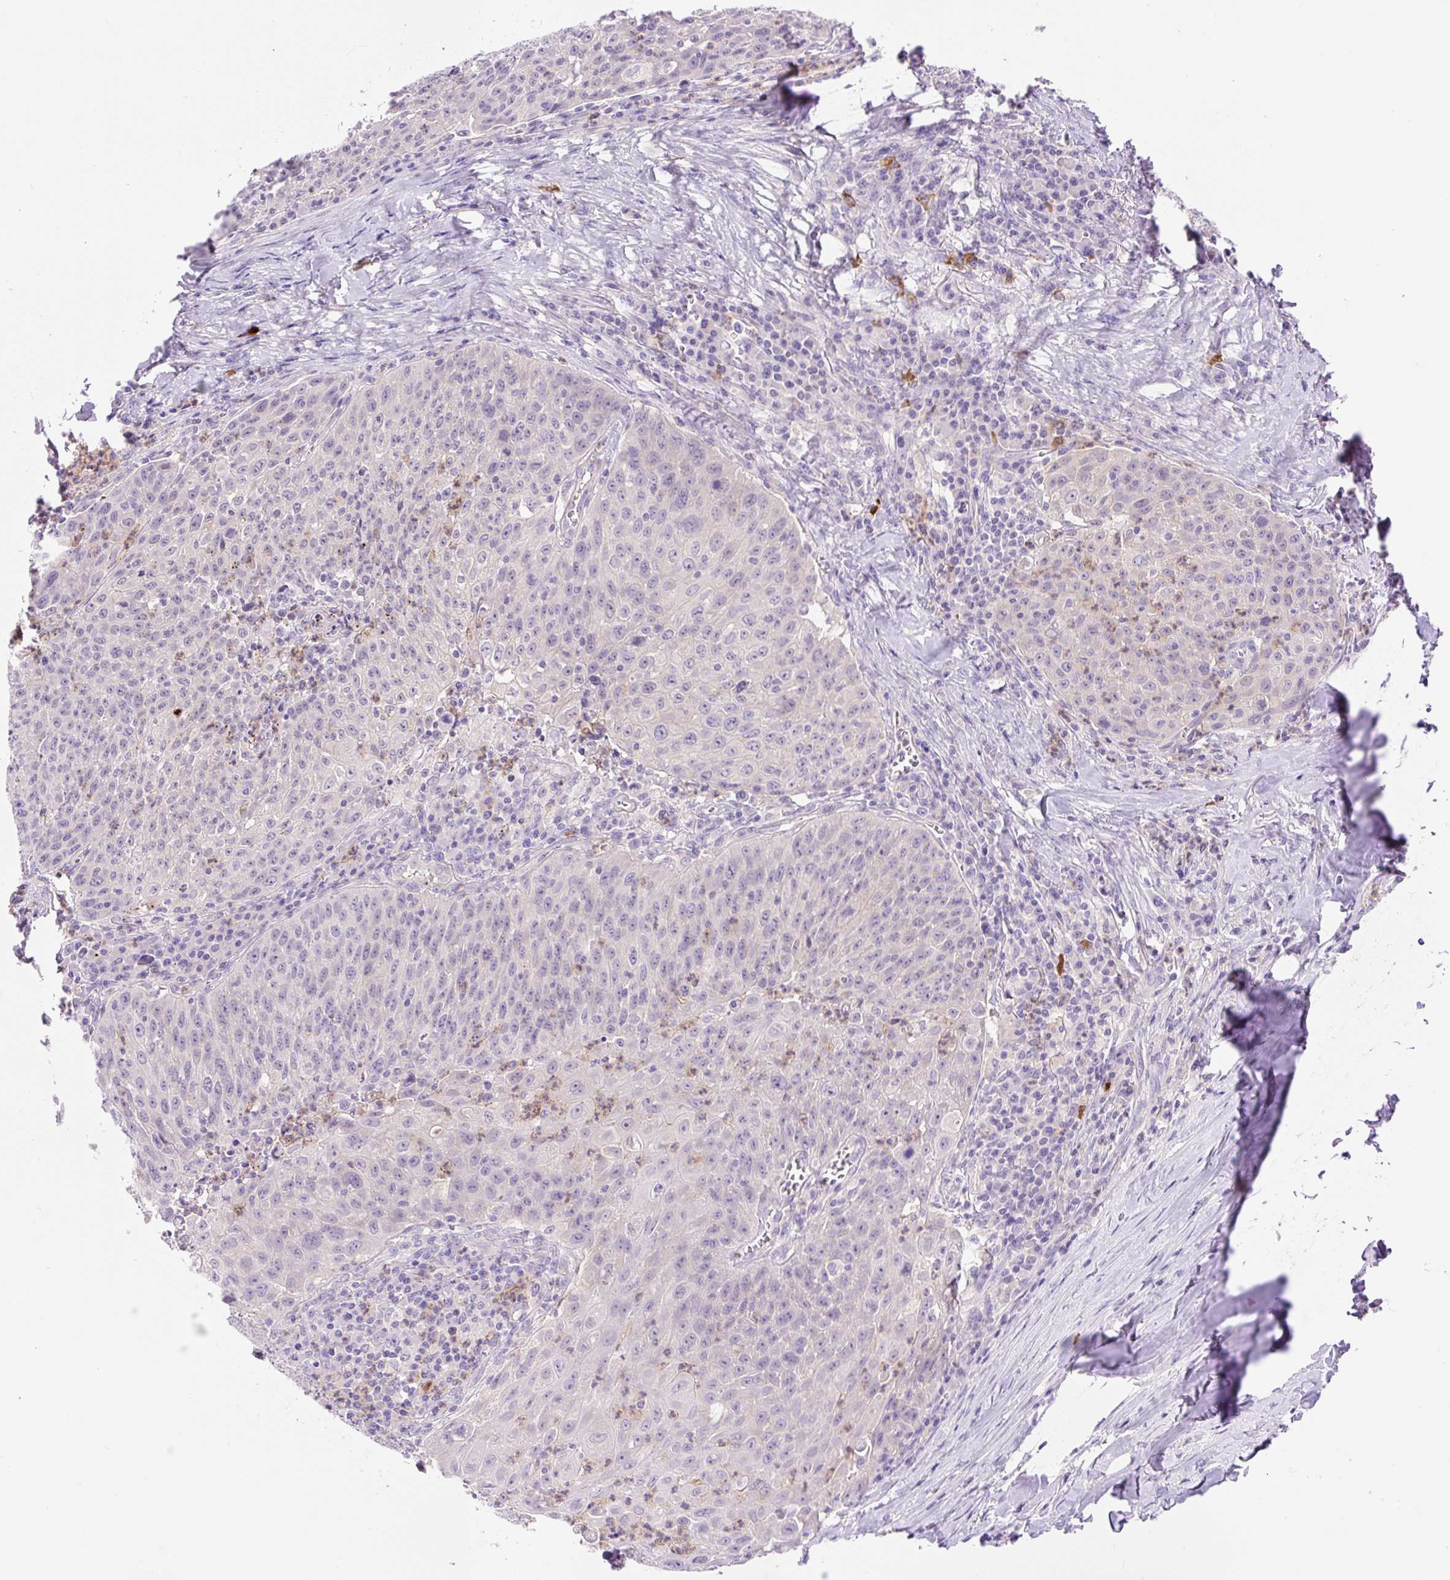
{"staining": {"intensity": "negative", "quantity": "none", "location": "none"}, "tissue": "lung cancer", "cell_type": "Tumor cells", "image_type": "cancer", "snomed": [{"axis": "morphology", "description": "Squamous cell carcinoma, NOS"}, {"axis": "morphology", "description": "Squamous cell carcinoma, metastatic, NOS"}, {"axis": "topography", "description": "Bronchus"}, {"axis": "topography", "description": "Lung"}], "caption": "High power microscopy micrograph of an immunohistochemistry photomicrograph of lung cancer (squamous cell carcinoma), revealing no significant expression in tumor cells.", "gene": "LHFPL5", "patient": {"sex": "male", "age": 62}}